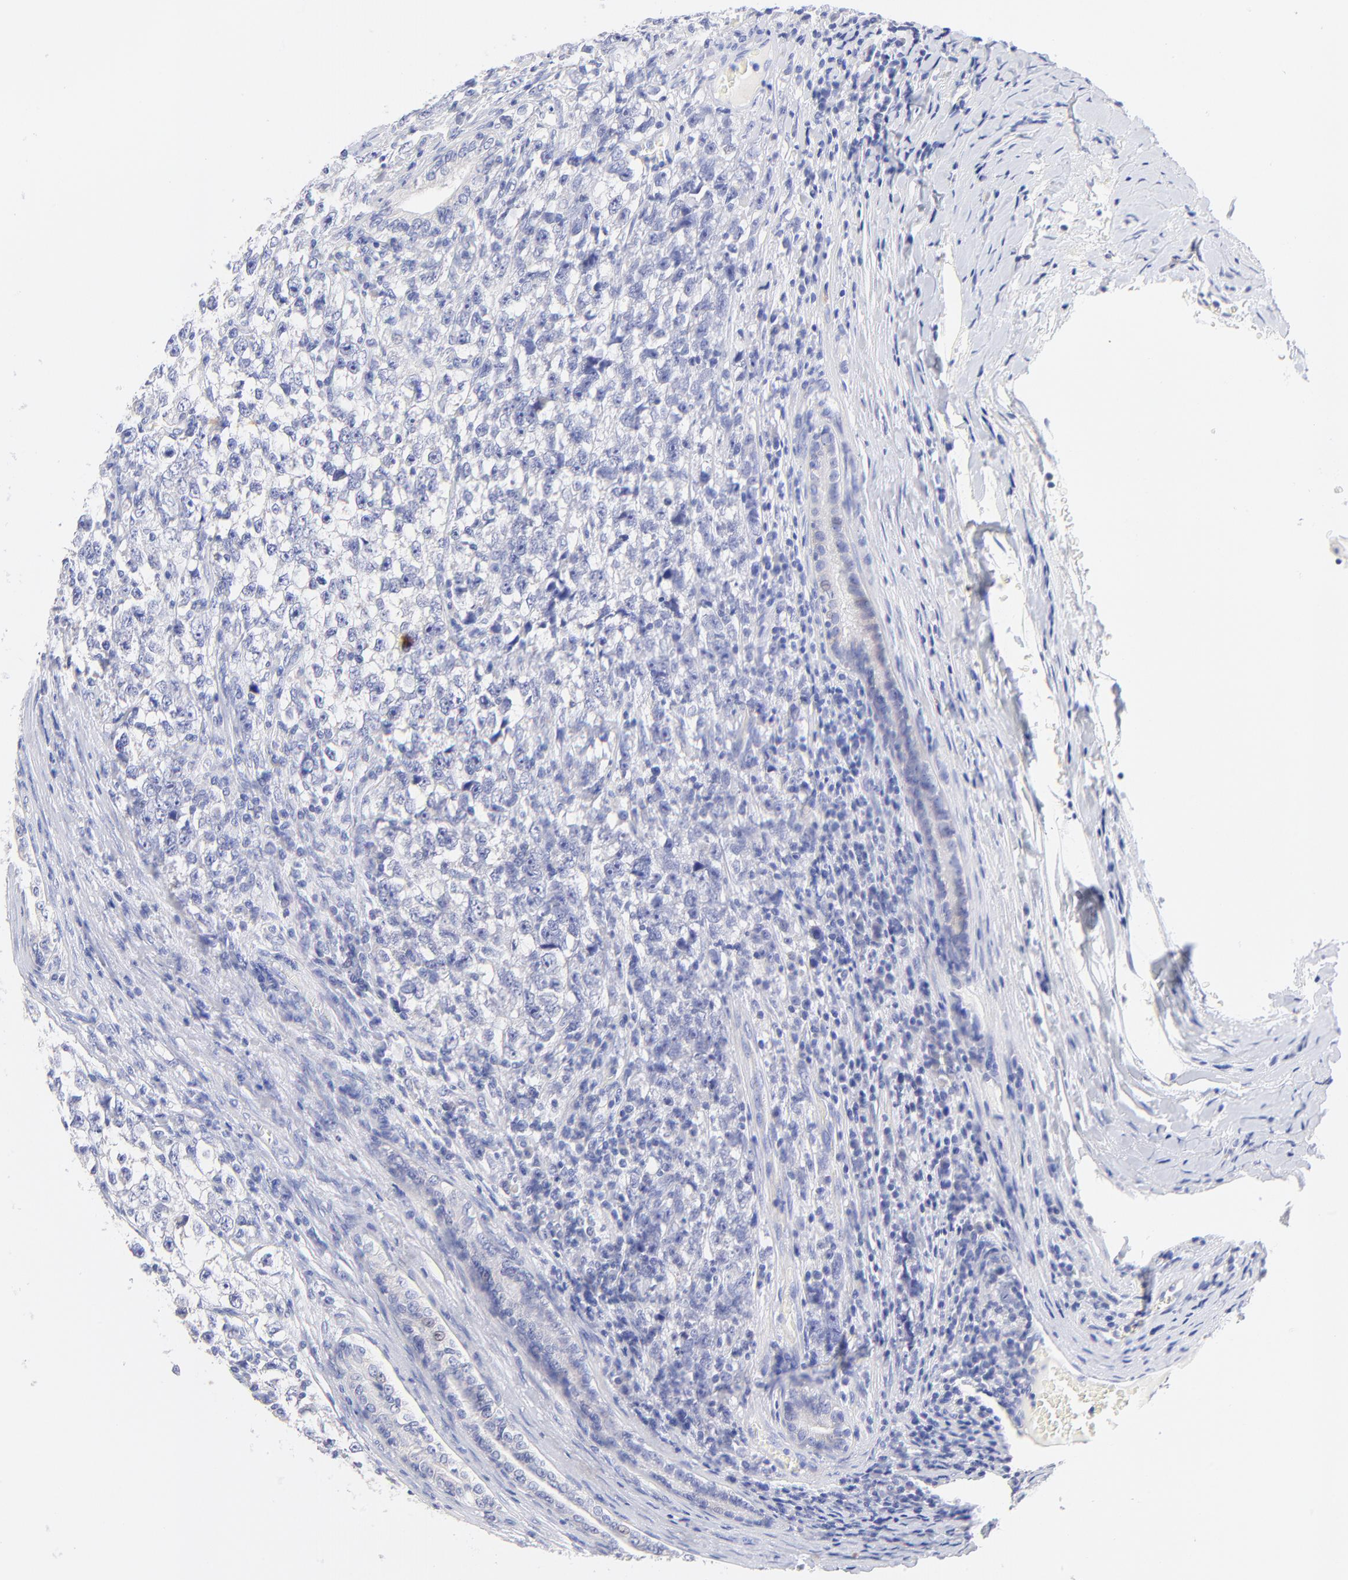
{"staining": {"intensity": "negative", "quantity": "none", "location": "none"}, "tissue": "testis cancer", "cell_type": "Tumor cells", "image_type": "cancer", "snomed": [{"axis": "morphology", "description": "Seminoma, NOS"}, {"axis": "morphology", "description": "Carcinoma, Embryonal, NOS"}, {"axis": "topography", "description": "Testis"}], "caption": "Immunohistochemical staining of human testis cancer (seminoma) exhibits no significant staining in tumor cells.", "gene": "EBP", "patient": {"sex": "male", "age": 30}}